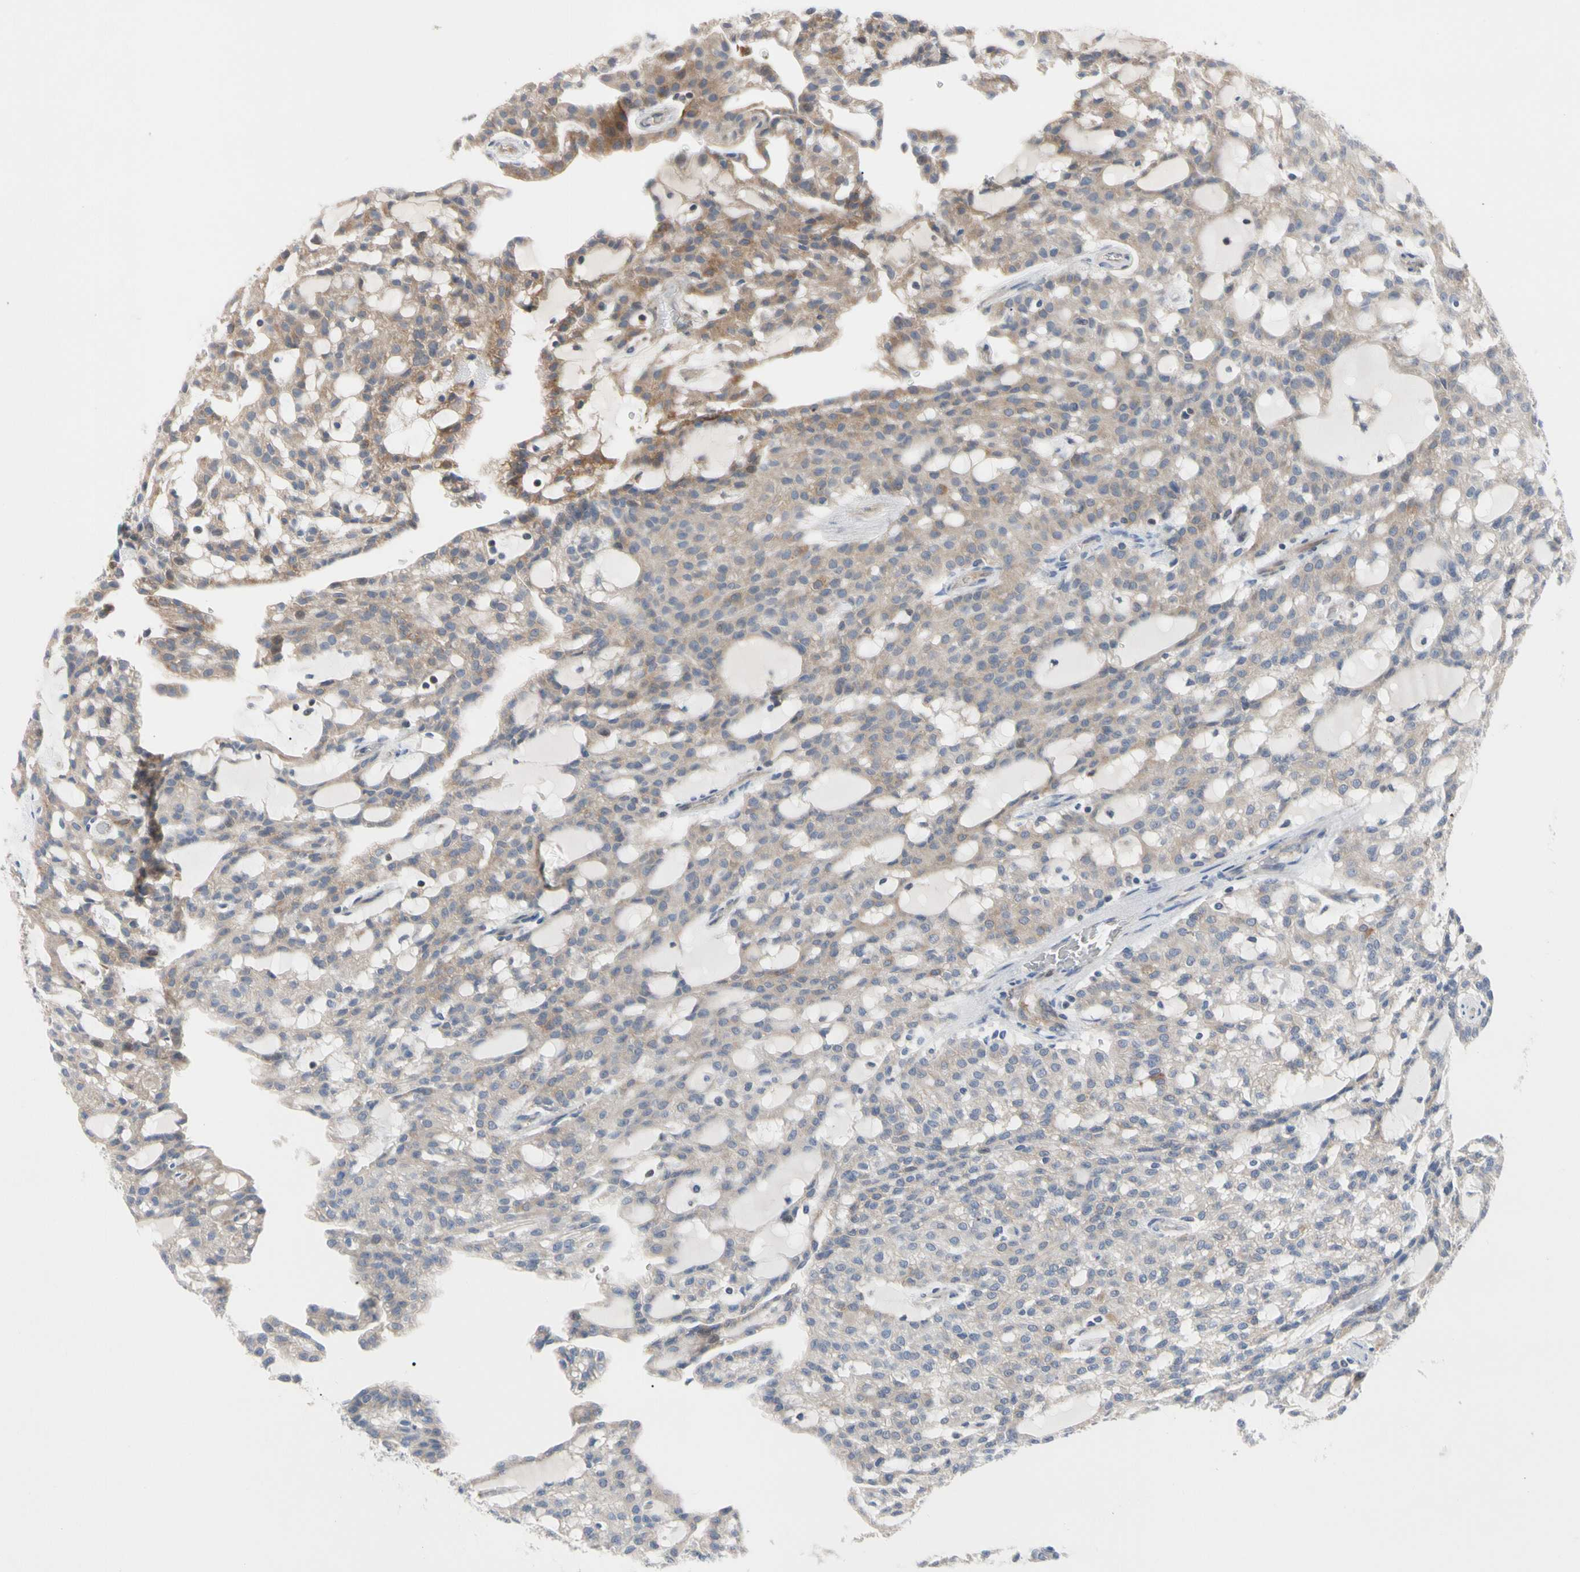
{"staining": {"intensity": "weak", "quantity": "25%-75%", "location": "cytoplasmic/membranous"}, "tissue": "renal cancer", "cell_type": "Tumor cells", "image_type": "cancer", "snomed": [{"axis": "morphology", "description": "Adenocarcinoma, NOS"}, {"axis": "topography", "description": "Kidney"}], "caption": "A low amount of weak cytoplasmic/membranous positivity is present in about 25%-75% of tumor cells in renal cancer tissue.", "gene": "MCL1", "patient": {"sex": "male", "age": 63}}